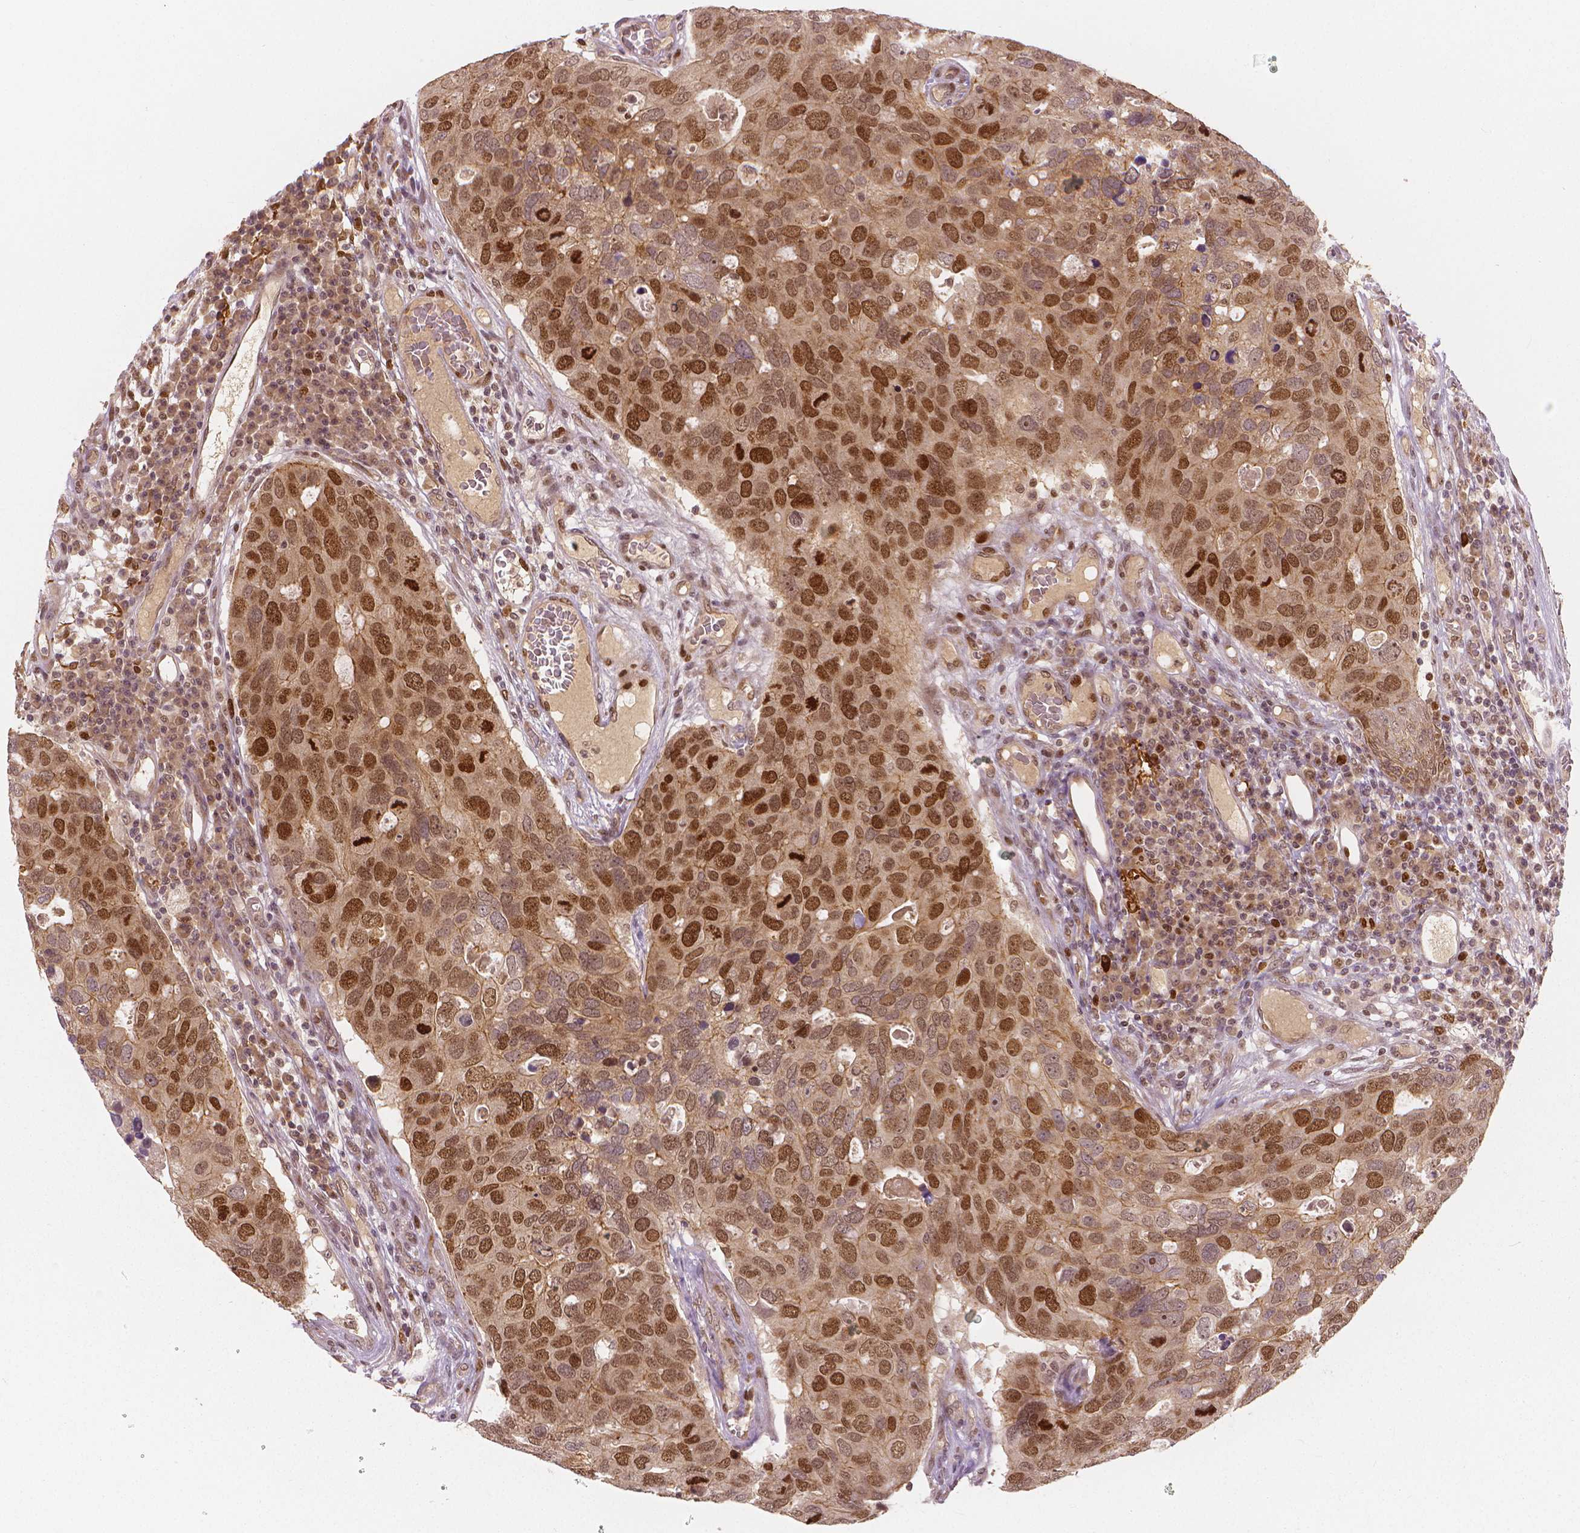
{"staining": {"intensity": "moderate", "quantity": ">75%", "location": "nuclear"}, "tissue": "breast cancer", "cell_type": "Tumor cells", "image_type": "cancer", "snomed": [{"axis": "morphology", "description": "Duct carcinoma"}, {"axis": "topography", "description": "Breast"}], "caption": "Brown immunohistochemical staining in human breast cancer (infiltrating ductal carcinoma) exhibits moderate nuclear positivity in about >75% of tumor cells.", "gene": "NSD2", "patient": {"sex": "female", "age": 83}}